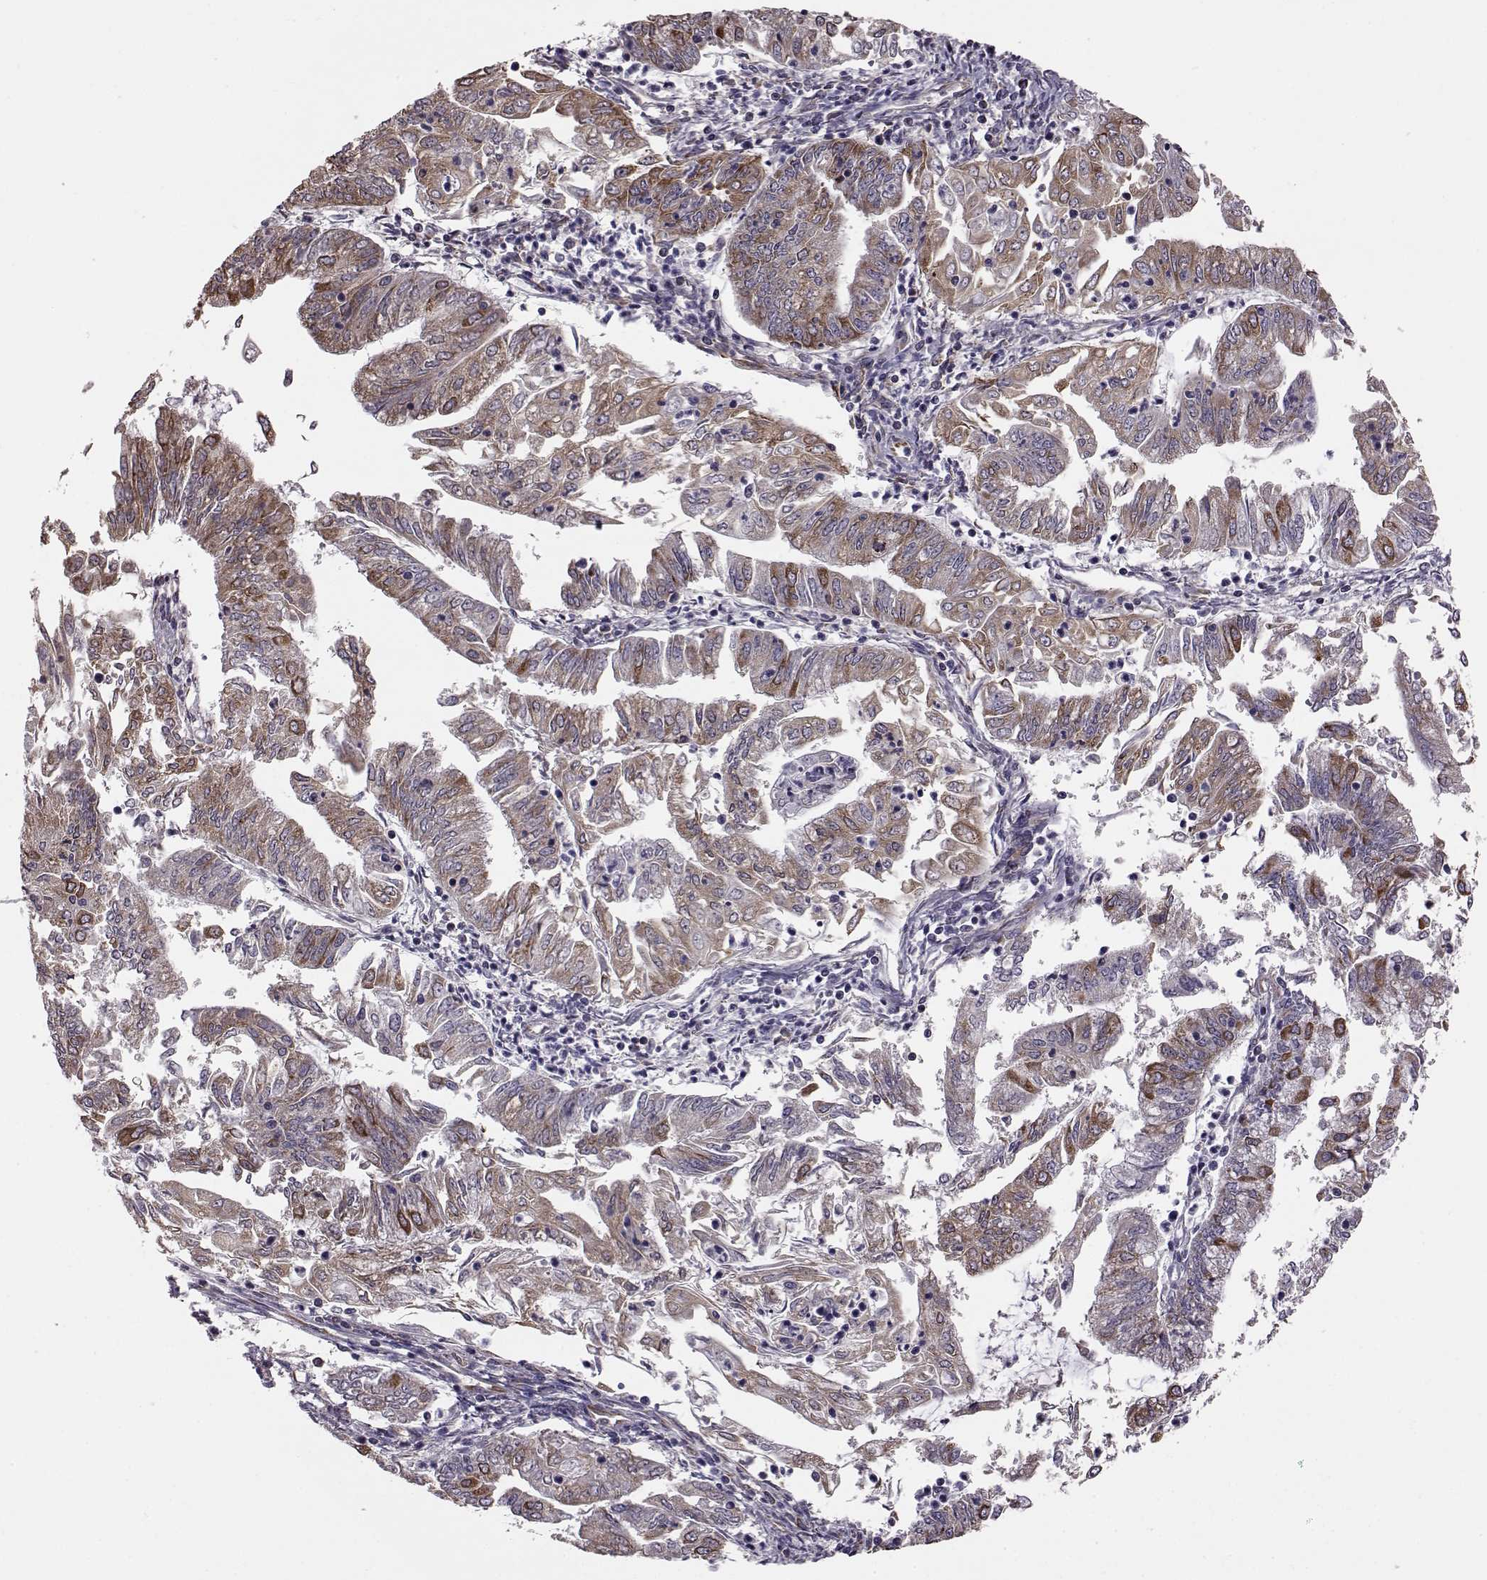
{"staining": {"intensity": "moderate", "quantity": "<25%", "location": "cytoplasmic/membranous"}, "tissue": "endometrial cancer", "cell_type": "Tumor cells", "image_type": "cancer", "snomed": [{"axis": "morphology", "description": "Adenocarcinoma, NOS"}, {"axis": "topography", "description": "Endometrium"}], "caption": "Immunohistochemical staining of human adenocarcinoma (endometrial) displays moderate cytoplasmic/membranous protein staining in about <25% of tumor cells.", "gene": "ADGRG2", "patient": {"sex": "female", "age": 55}}